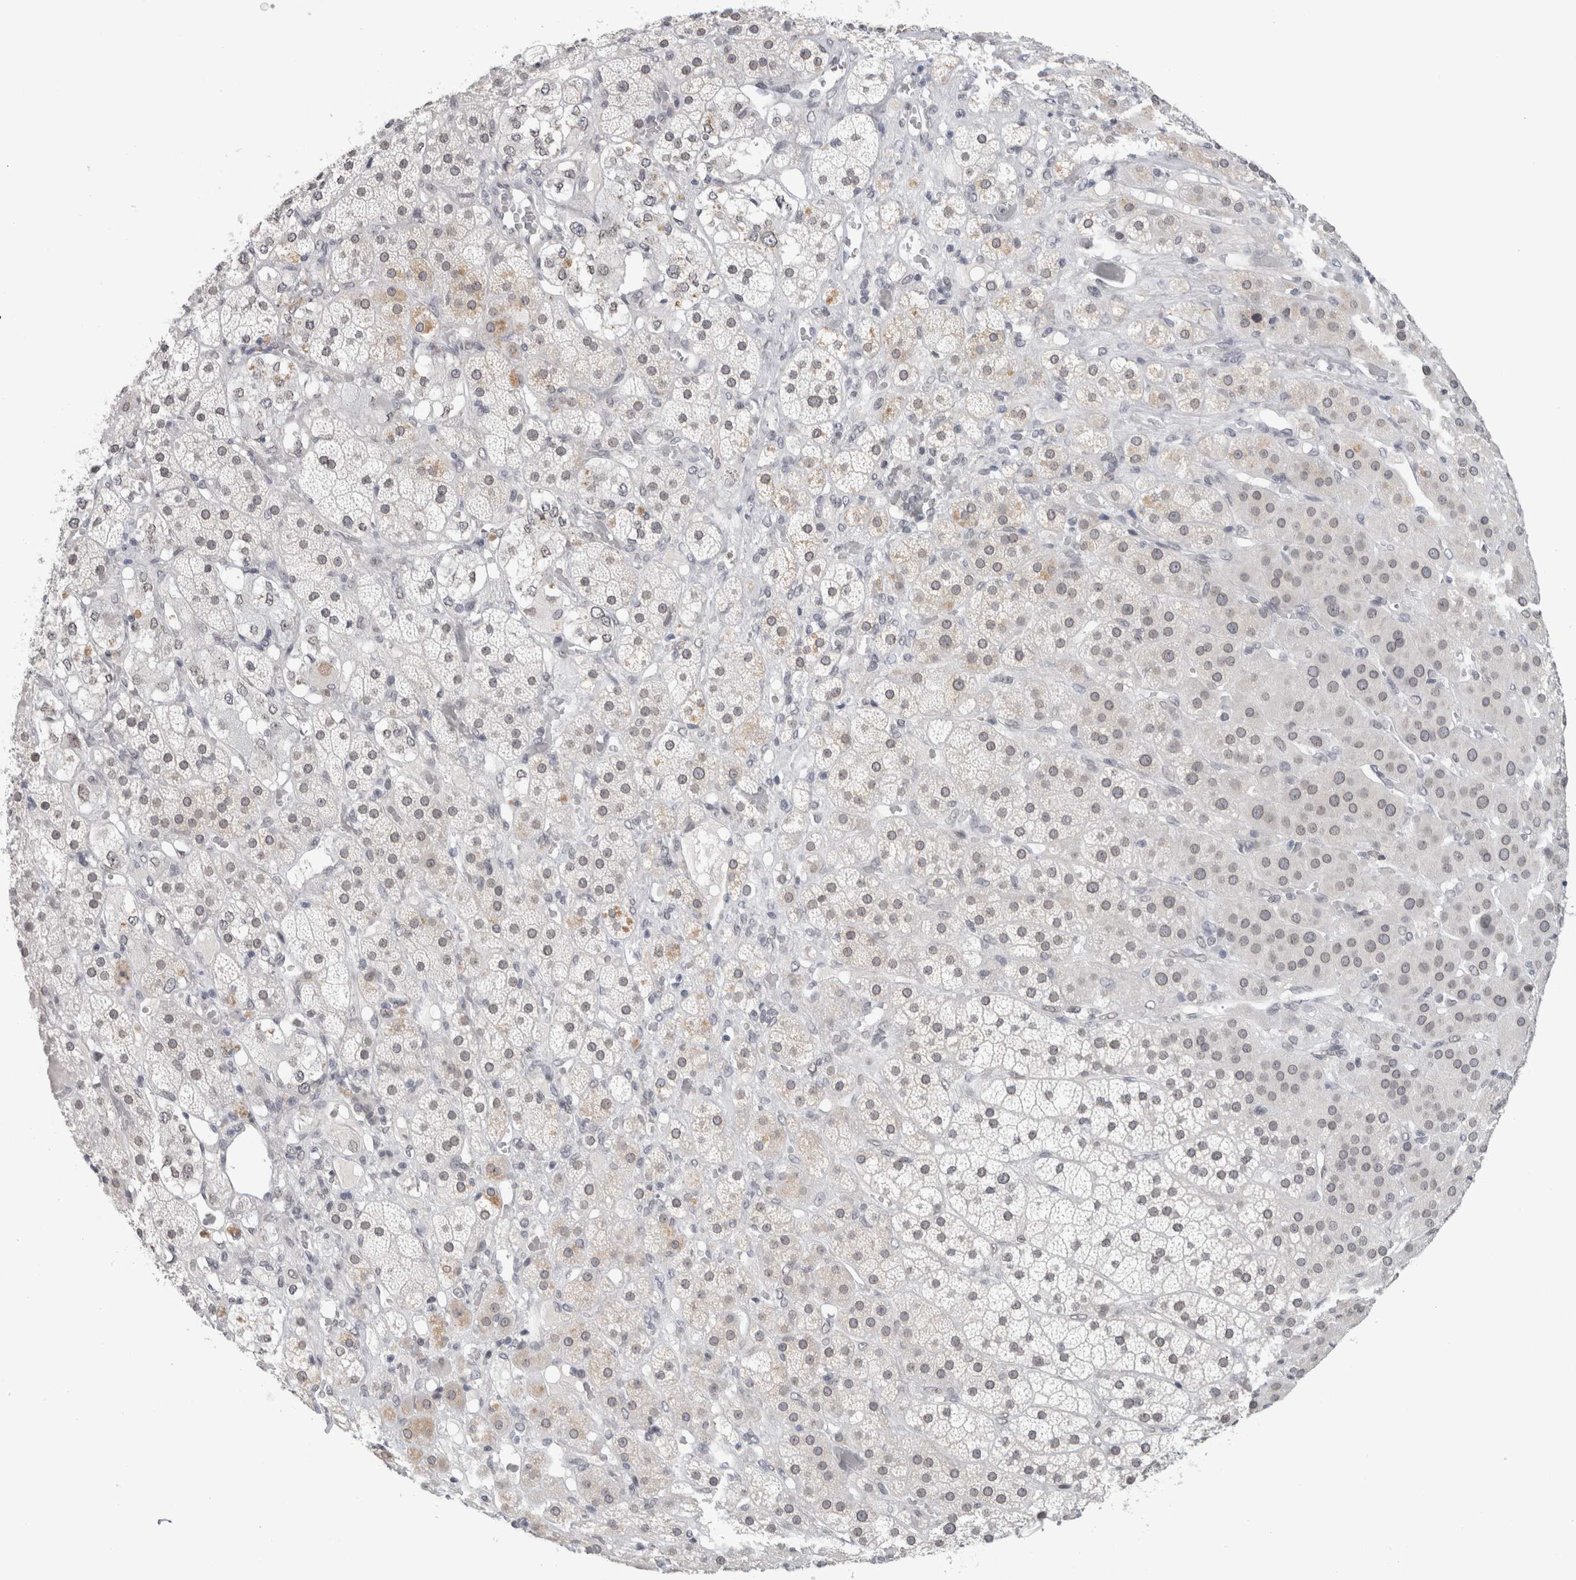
{"staining": {"intensity": "weak", "quantity": "25%-75%", "location": "cytoplasmic/membranous,nuclear"}, "tissue": "adrenal gland", "cell_type": "Glandular cells", "image_type": "normal", "snomed": [{"axis": "morphology", "description": "Normal tissue, NOS"}, {"axis": "topography", "description": "Adrenal gland"}], "caption": "Immunohistochemical staining of unremarkable human adrenal gland reveals low levels of weak cytoplasmic/membranous,nuclear positivity in approximately 25%-75% of glandular cells.", "gene": "ZNF770", "patient": {"sex": "male", "age": 57}}